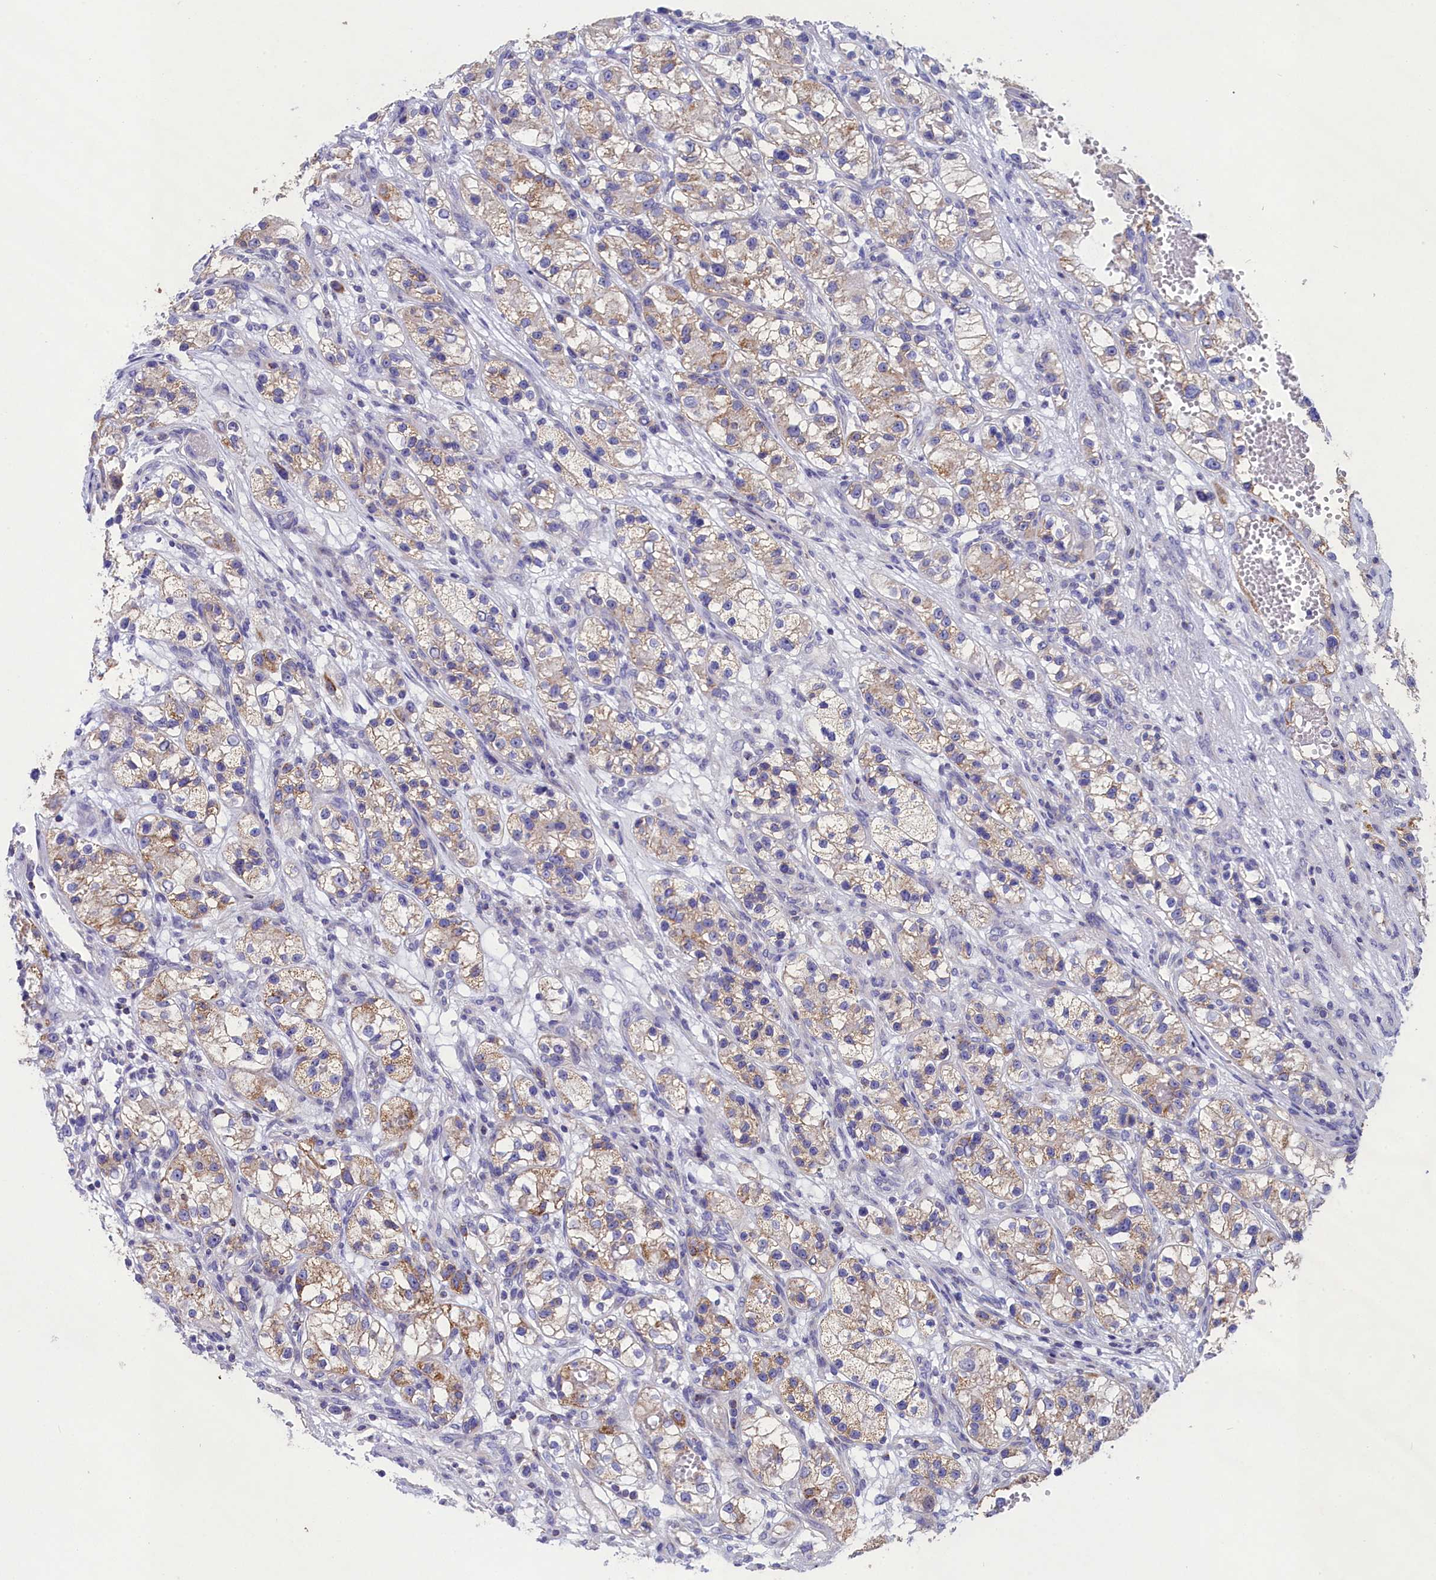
{"staining": {"intensity": "moderate", "quantity": "25%-75%", "location": "cytoplasmic/membranous"}, "tissue": "renal cancer", "cell_type": "Tumor cells", "image_type": "cancer", "snomed": [{"axis": "morphology", "description": "Adenocarcinoma, NOS"}, {"axis": "topography", "description": "Kidney"}], "caption": "A histopathology image showing moderate cytoplasmic/membranous staining in approximately 25%-75% of tumor cells in renal cancer (adenocarcinoma), as visualized by brown immunohistochemical staining.", "gene": "PRDM12", "patient": {"sex": "female", "age": 57}}